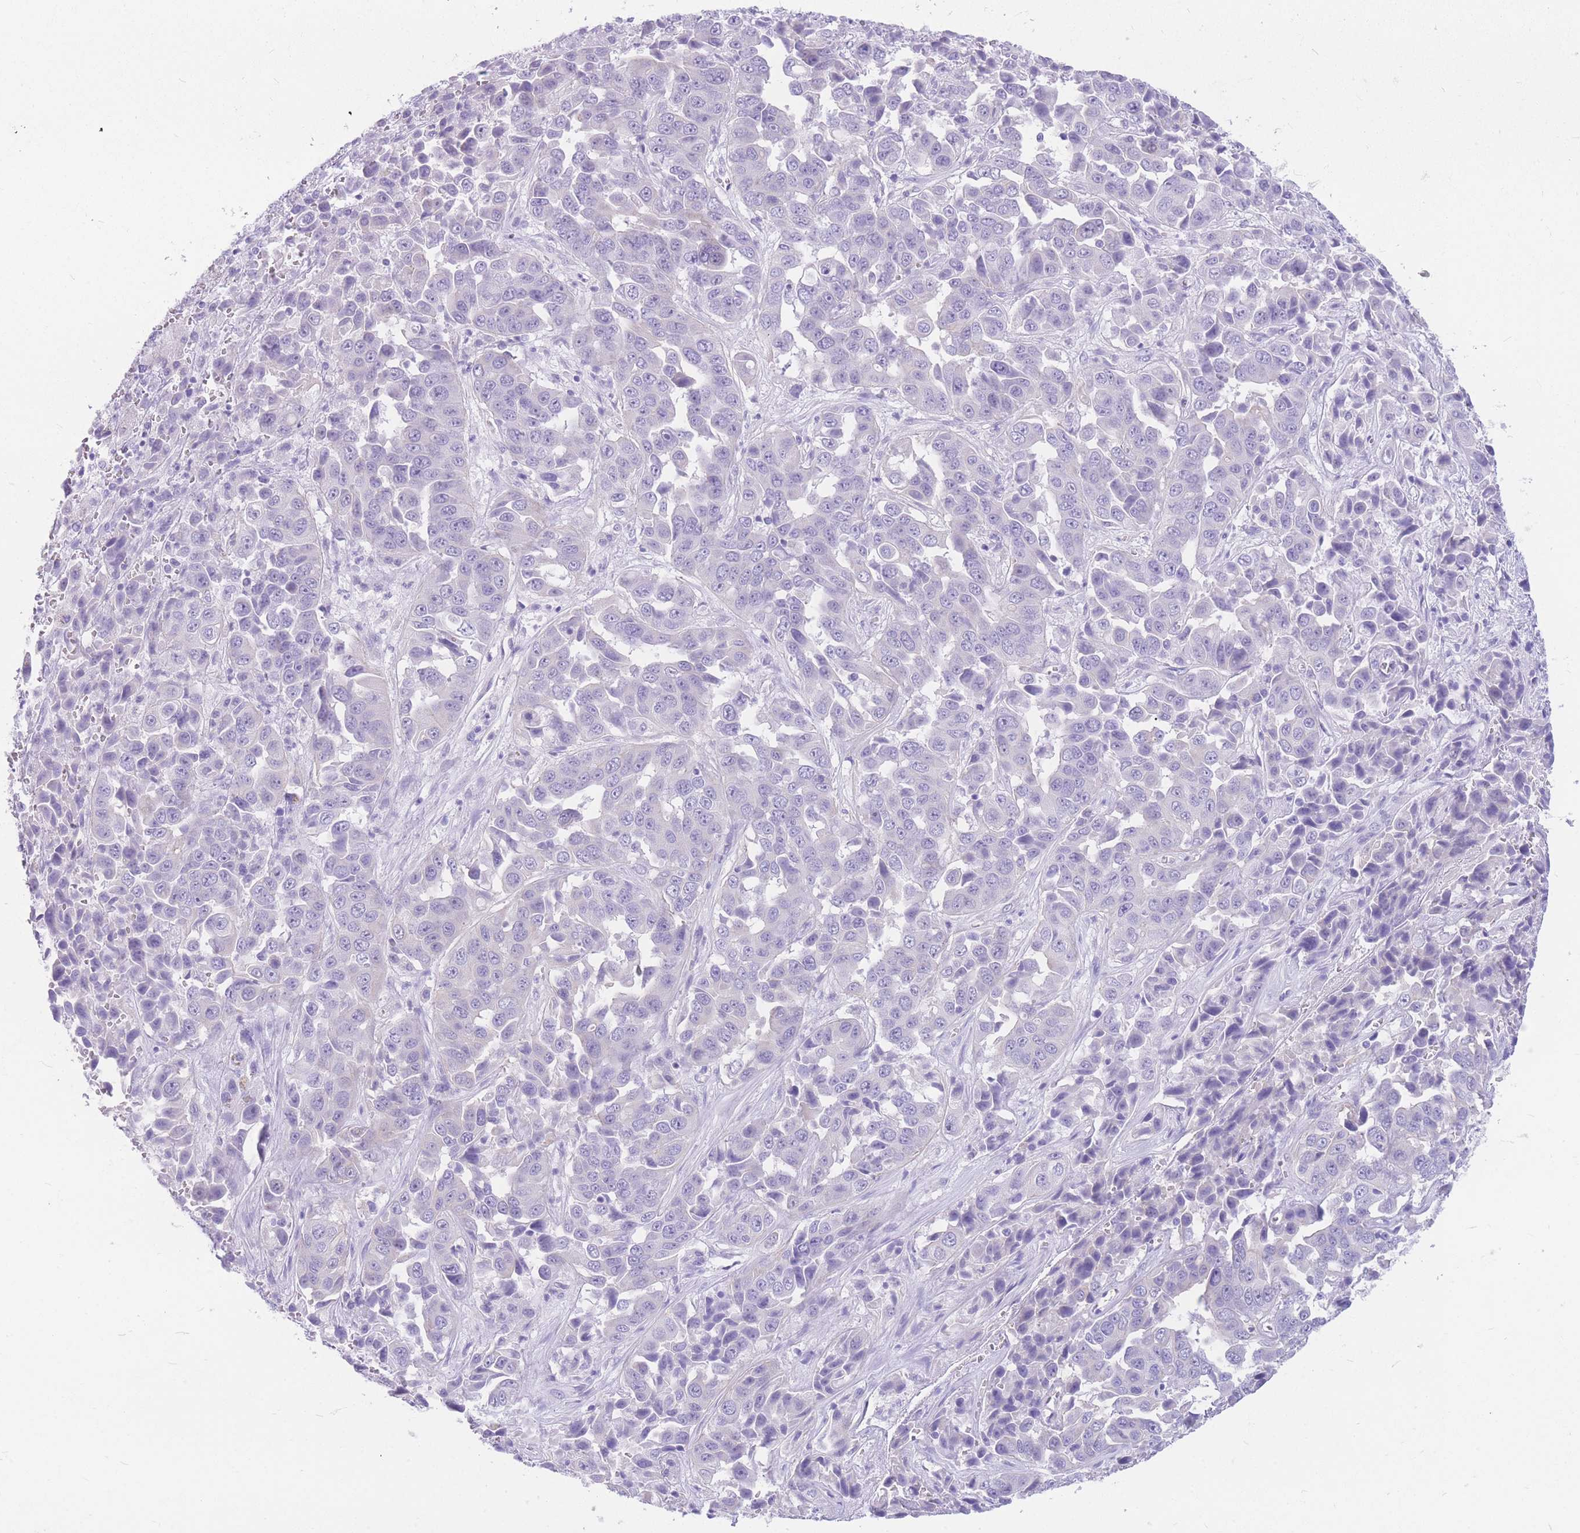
{"staining": {"intensity": "negative", "quantity": "none", "location": "none"}, "tissue": "liver cancer", "cell_type": "Tumor cells", "image_type": "cancer", "snomed": [{"axis": "morphology", "description": "Cholangiocarcinoma"}, {"axis": "topography", "description": "Liver"}], "caption": "There is no significant expression in tumor cells of liver cancer (cholangiocarcinoma).", "gene": "ZNF311", "patient": {"sex": "female", "age": 52}}